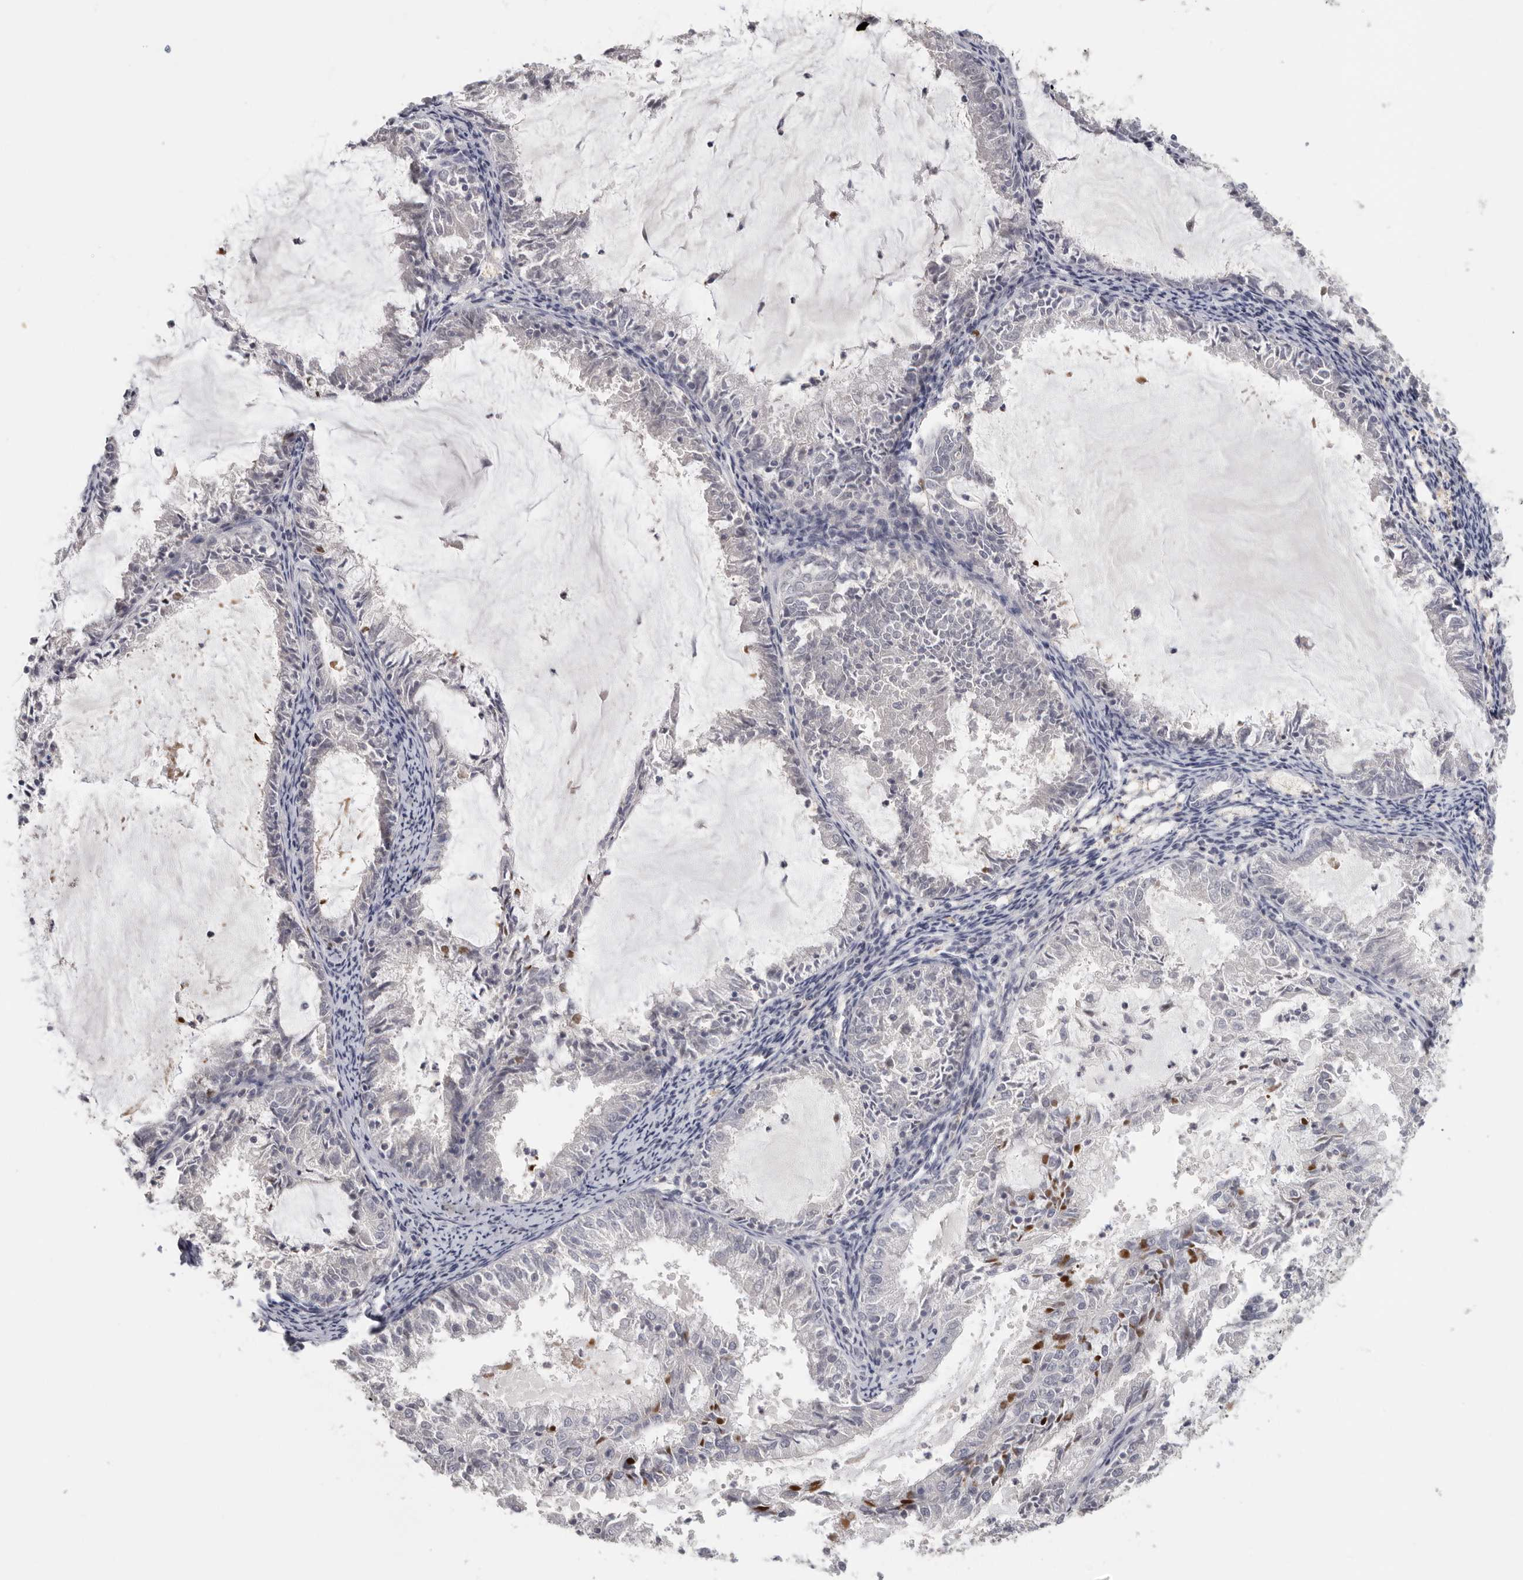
{"staining": {"intensity": "negative", "quantity": "none", "location": "none"}, "tissue": "endometrial cancer", "cell_type": "Tumor cells", "image_type": "cancer", "snomed": [{"axis": "morphology", "description": "Adenocarcinoma, NOS"}, {"axis": "topography", "description": "Endometrium"}], "caption": "An immunohistochemistry (IHC) micrograph of endometrial cancer (adenocarcinoma) is shown. There is no staining in tumor cells of endometrial cancer (adenocarcinoma).", "gene": "DNAJC11", "patient": {"sex": "female", "age": 57}}